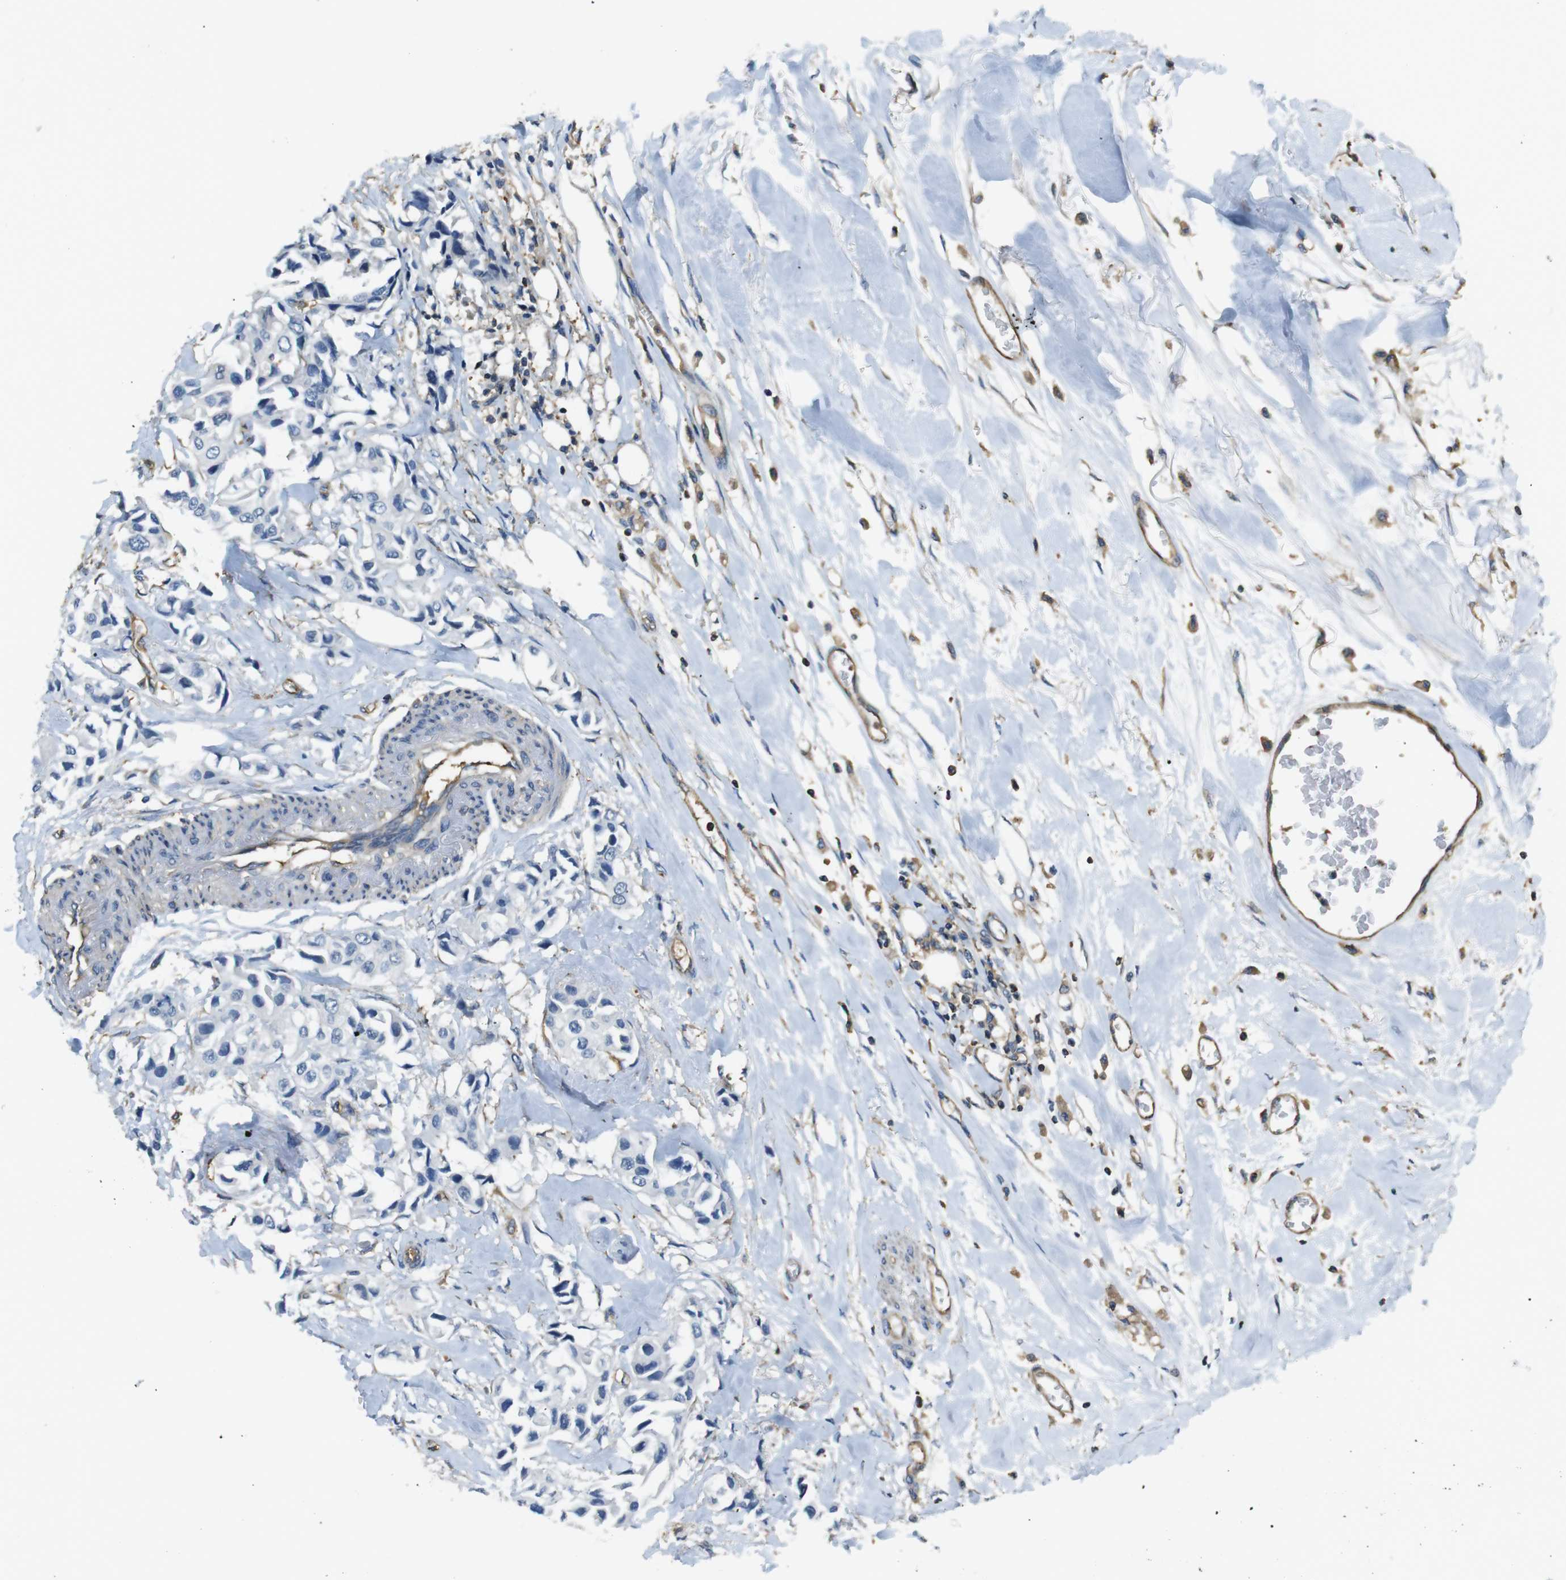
{"staining": {"intensity": "negative", "quantity": "none", "location": "none"}, "tissue": "breast cancer", "cell_type": "Tumor cells", "image_type": "cancer", "snomed": [{"axis": "morphology", "description": "Duct carcinoma"}, {"axis": "topography", "description": "Breast"}], "caption": "This is an immunohistochemistry histopathology image of human breast cancer. There is no staining in tumor cells.", "gene": "FCAR", "patient": {"sex": "female", "age": 80}}